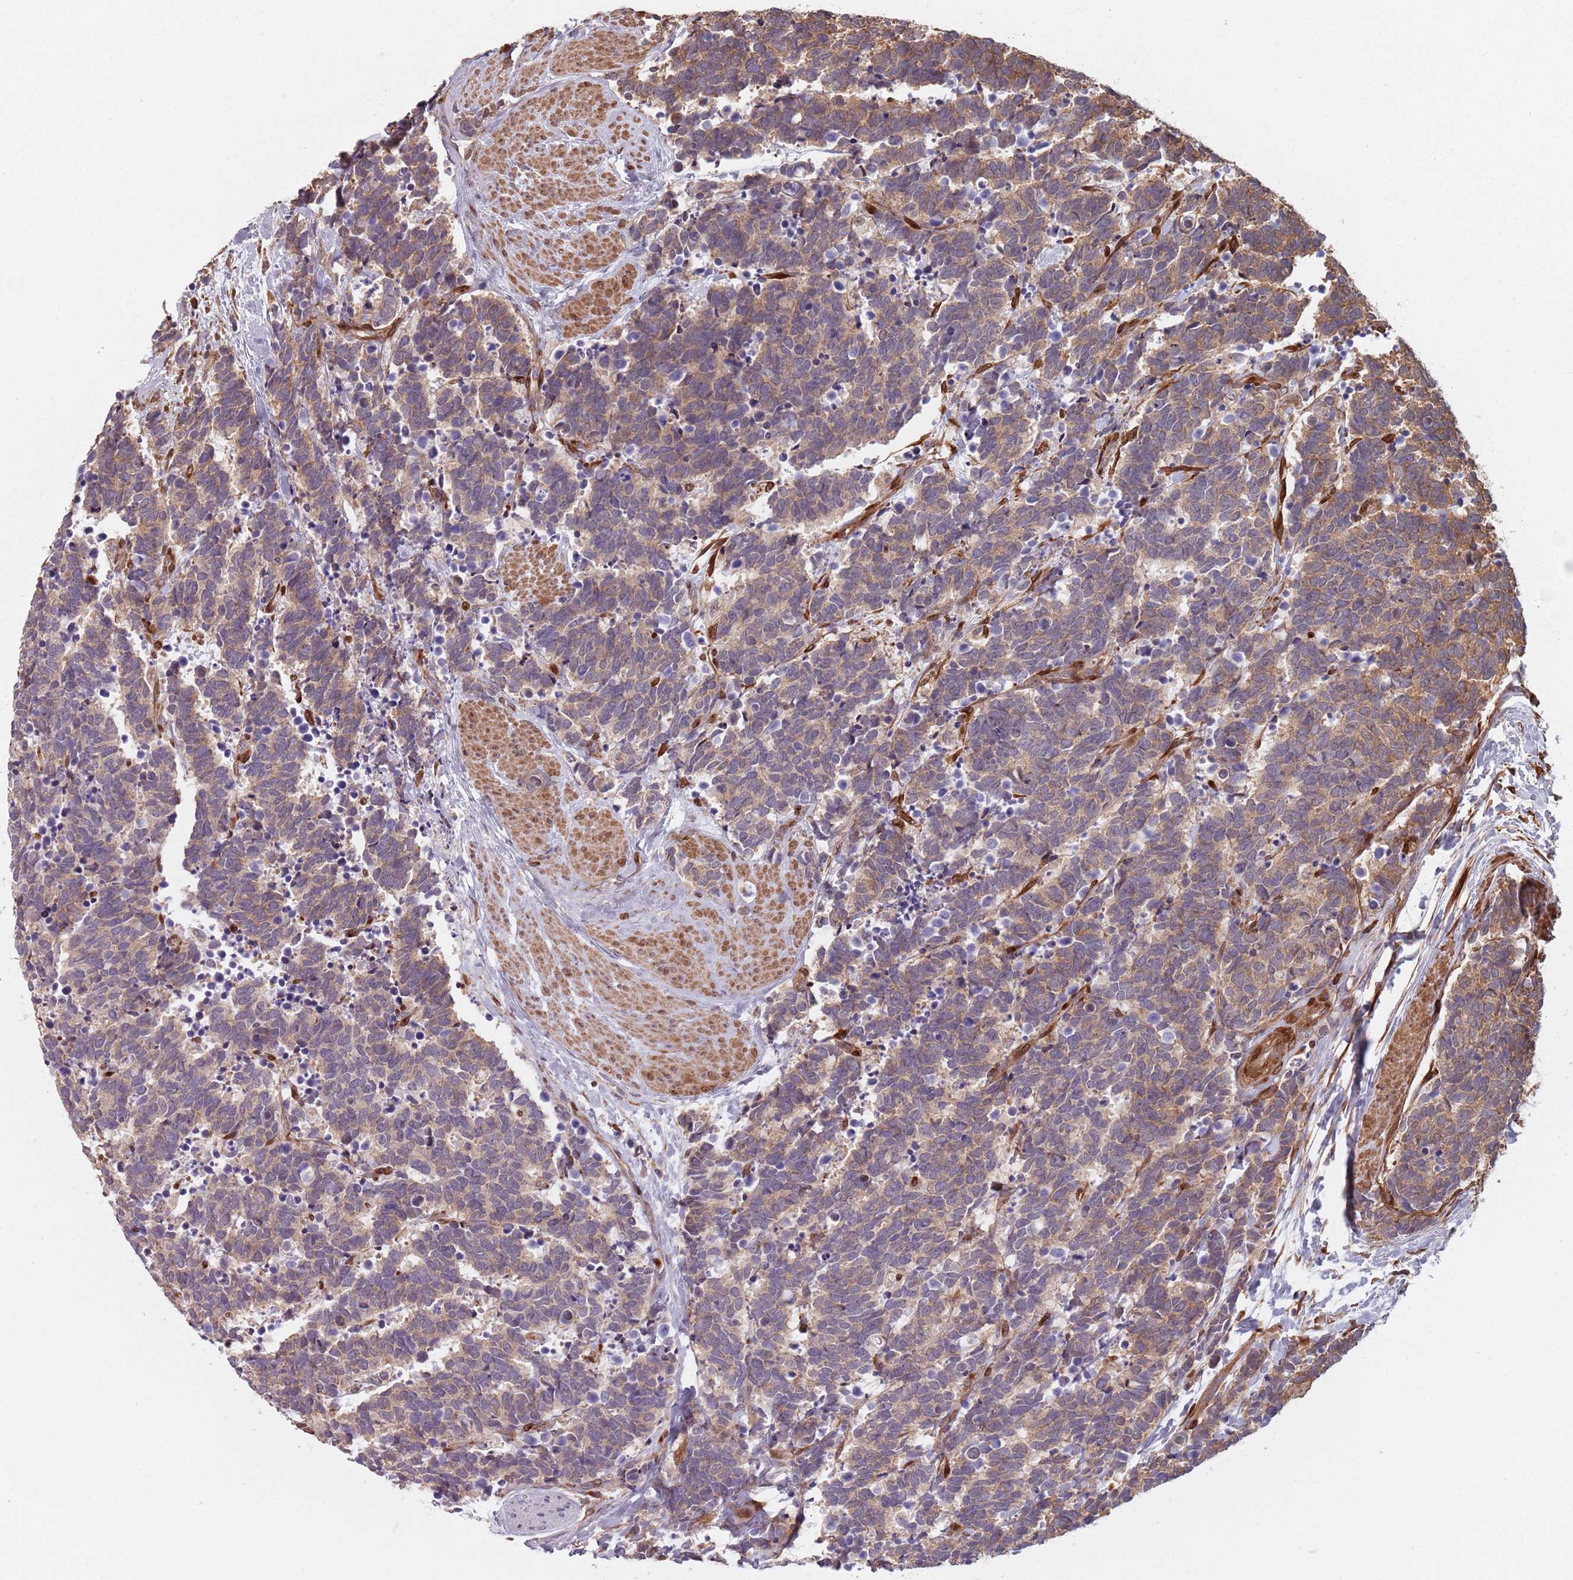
{"staining": {"intensity": "moderate", "quantity": ">75%", "location": "cytoplasmic/membranous"}, "tissue": "carcinoid", "cell_type": "Tumor cells", "image_type": "cancer", "snomed": [{"axis": "morphology", "description": "Carcinoma, NOS"}, {"axis": "morphology", "description": "Carcinoid, malignant, NOS"}, {"axis": "topography", "description": "Prostate"}], "caption": "A micrograph of carcinoid stained for a protein displays moderate cytoplasmic/membranous brown staining in tumor cells. (DAB IHC, brown staining for protein, blue staining for nuclei).", "gene": "NOTCH3", "patient": {"sex": "male", "age": 57}}